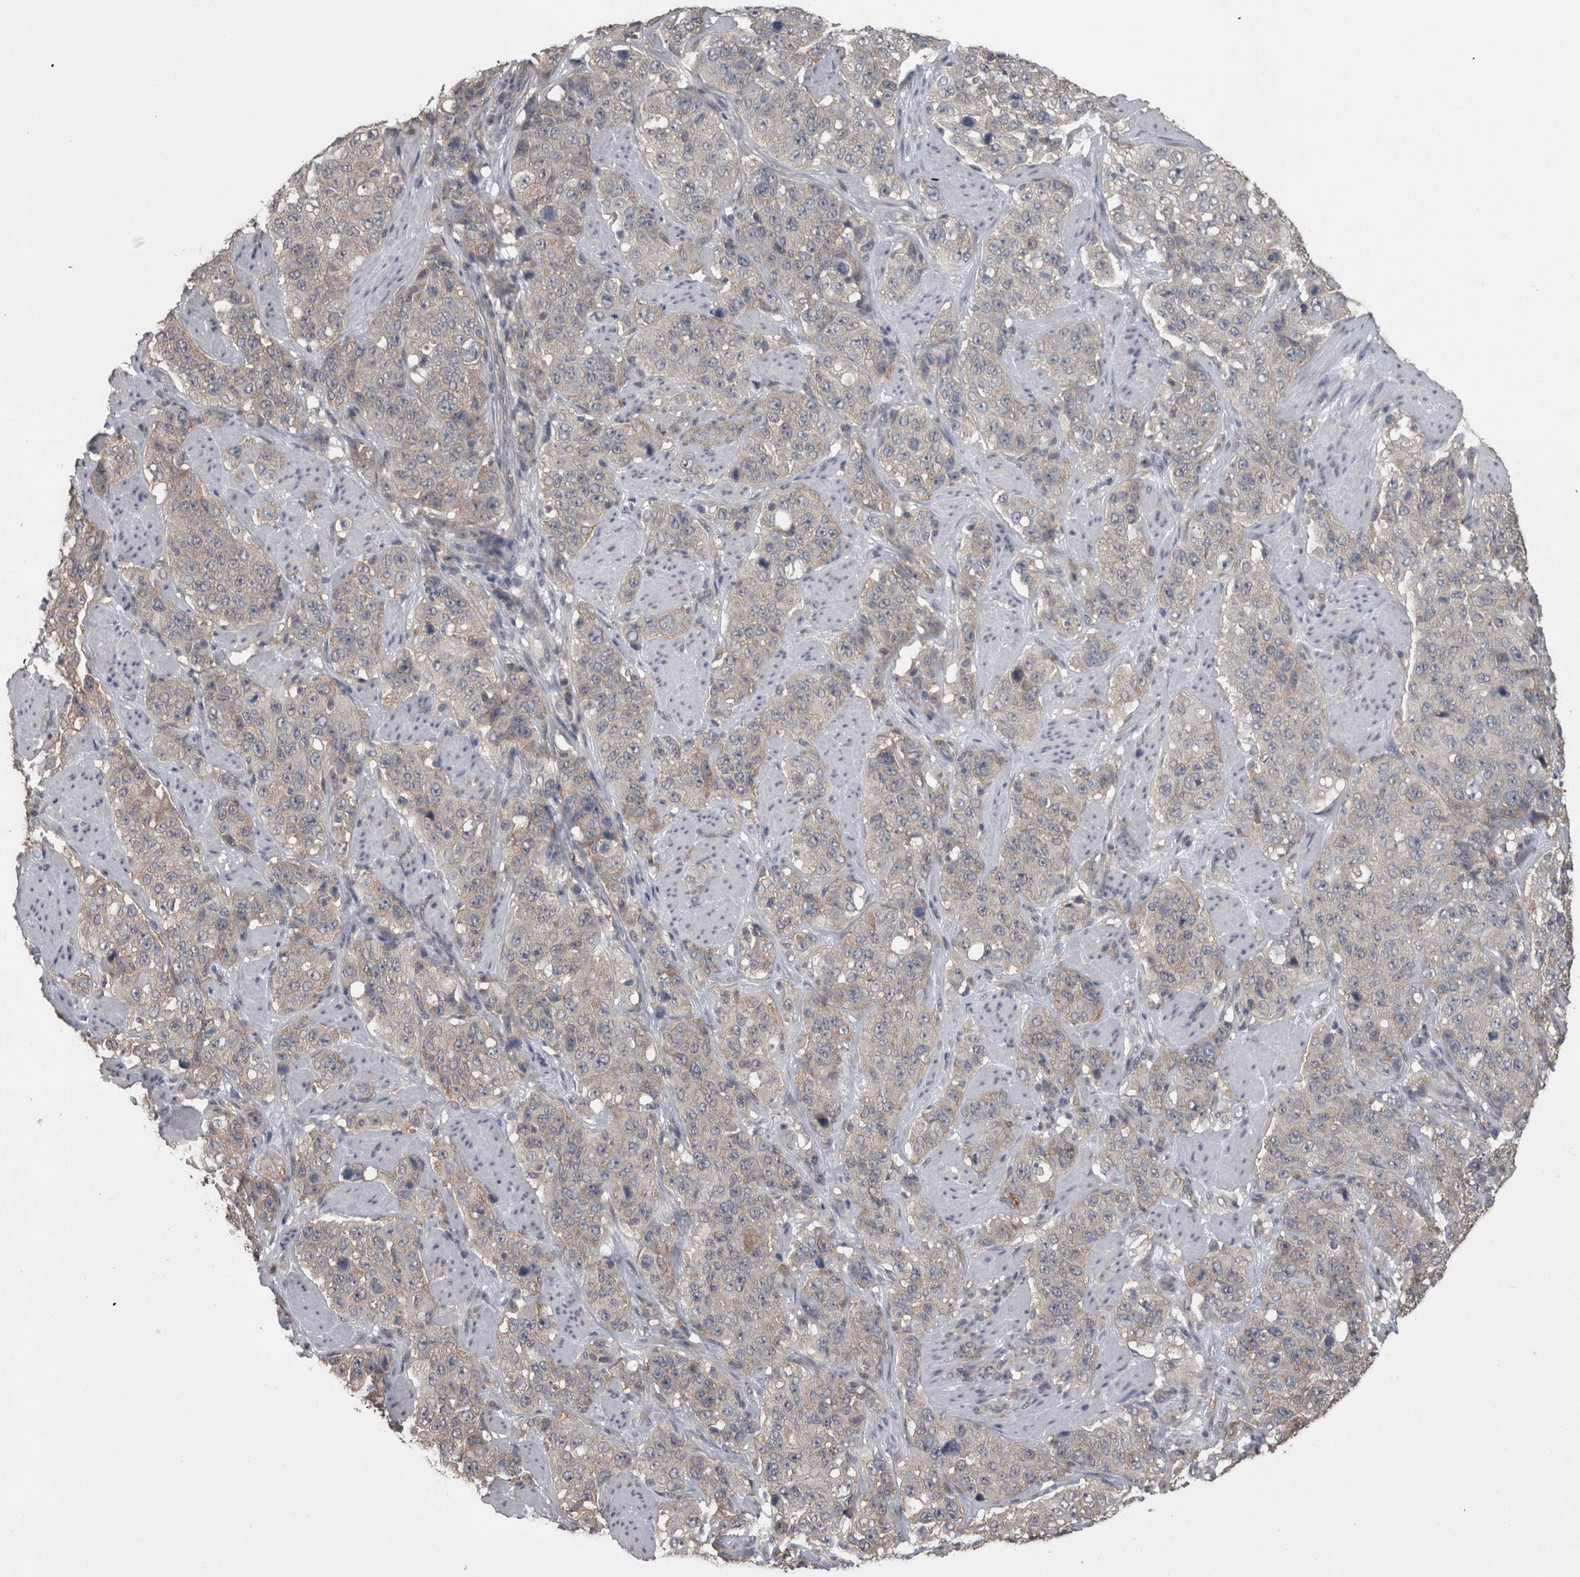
{"staining": {"intensity": "weak", "quantity": "<25%", "location": "cytoplasmic/membranous"}, "tissue": "stomach cancer", "cell_type": "Tumor cells", "image_type": "cancer", "snomed": [{"axis": "morphology", "description": "Adenocarcinoma, NOS"}, {"axis": "topography", "description": "Stomach"}], "caption": "Adenocarcinoma (stomach) was stained to show a protein in brown. There is no significant staining in tumor cells.", "gene": "DDX6", "patient": {"sex": "male", "age": 48}}